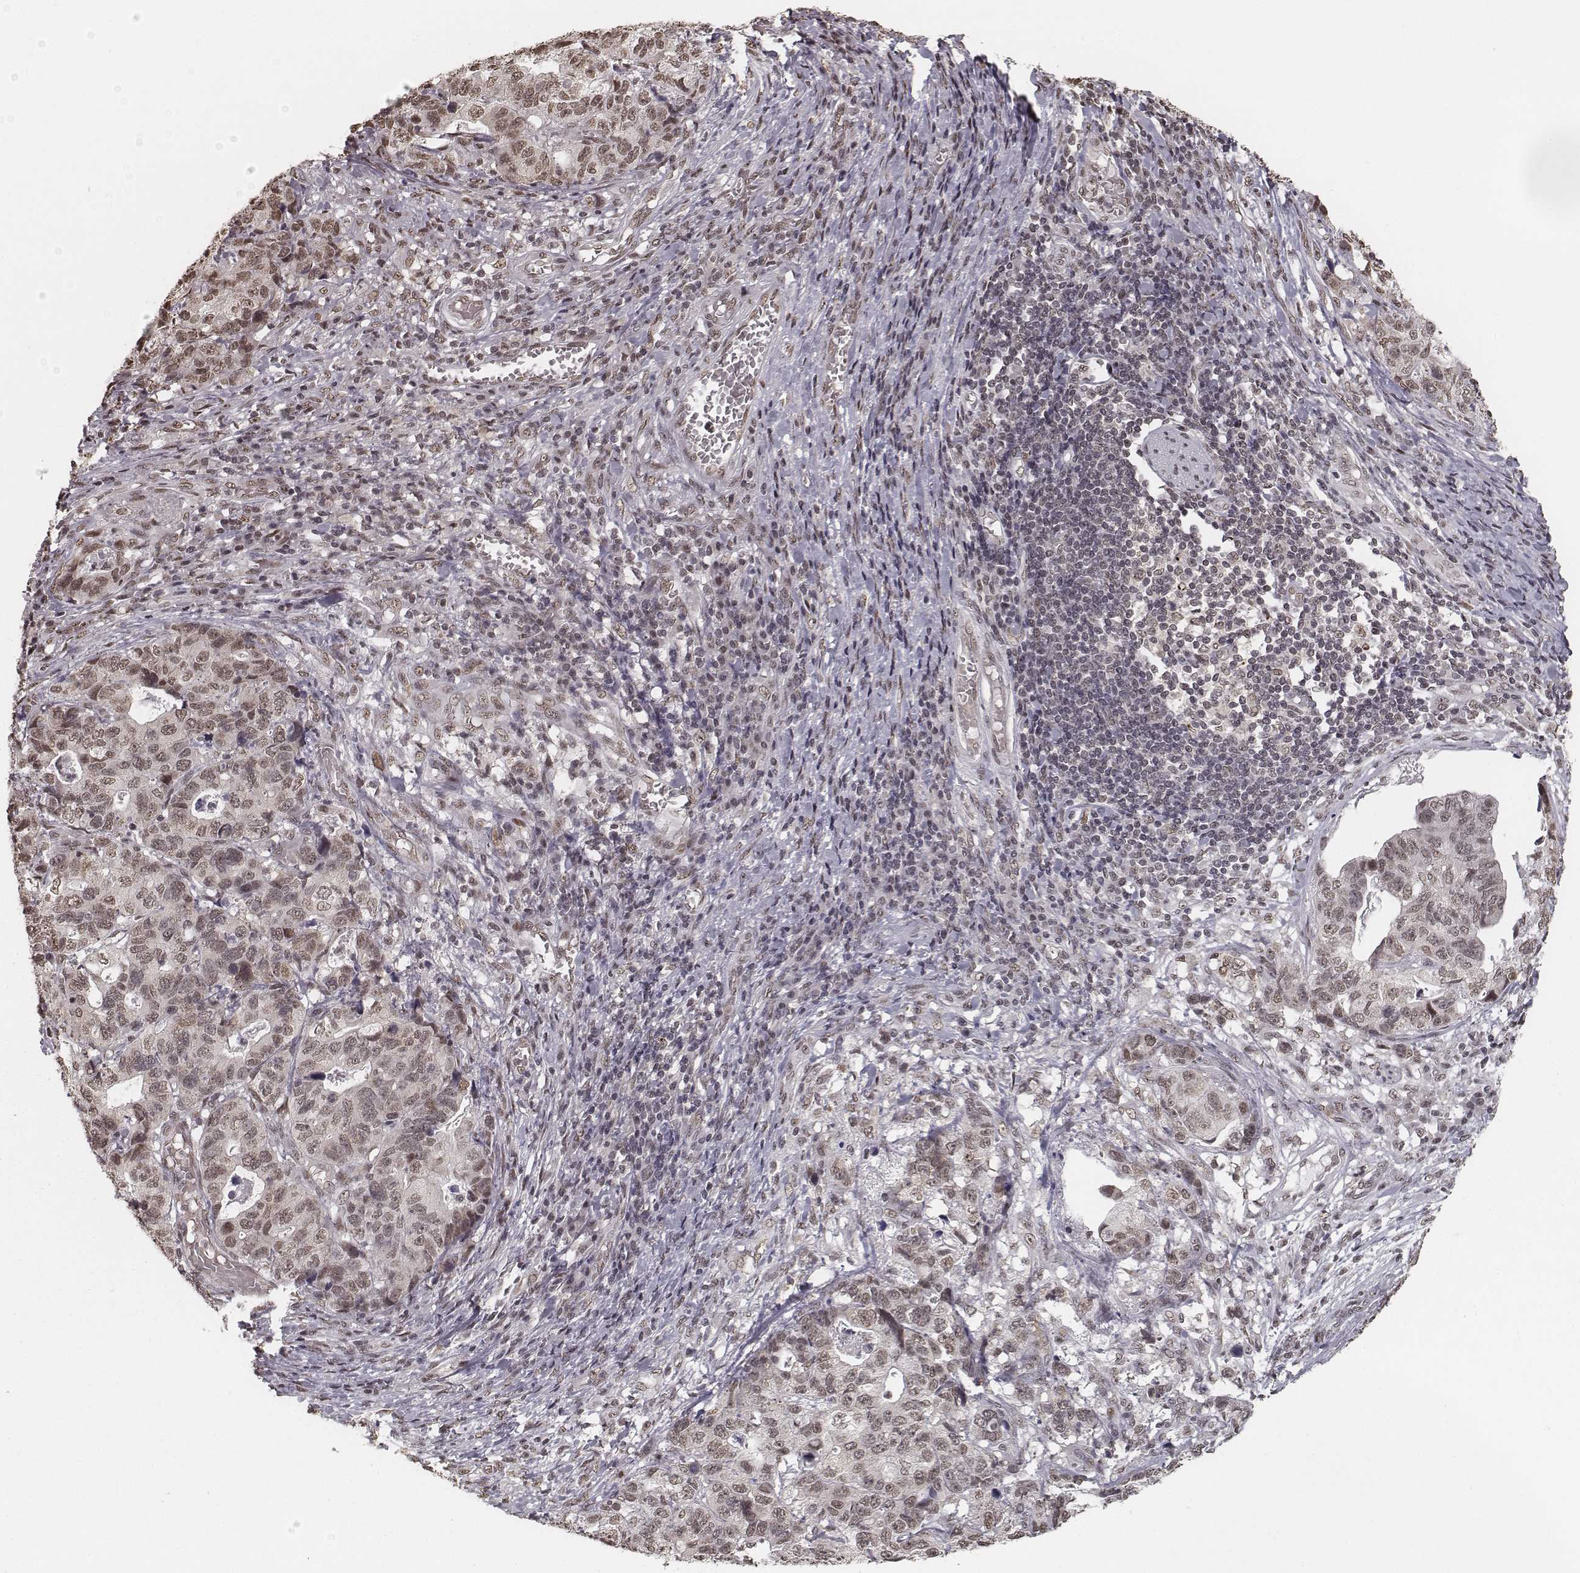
{"staining": {"intensity": "weak", "quantity": ">75%", "location": "nuclear"}, "tissue": "stomach cancer", "cell_type": "Tumor cells", "image_type": "cancer", "snomed": [{"axis": "morphology", "description": "Adenocarcinoma, NOS"}, {"axis": "topography", "description": "Stomach, upper"}], "caption": "Weak nuclear staining is present in approximately >75% of tumor cells in stomach cancer (adenocarcinoma).", "gene": "HMGA2", "patient": {"sex": "female", "age": 67}}